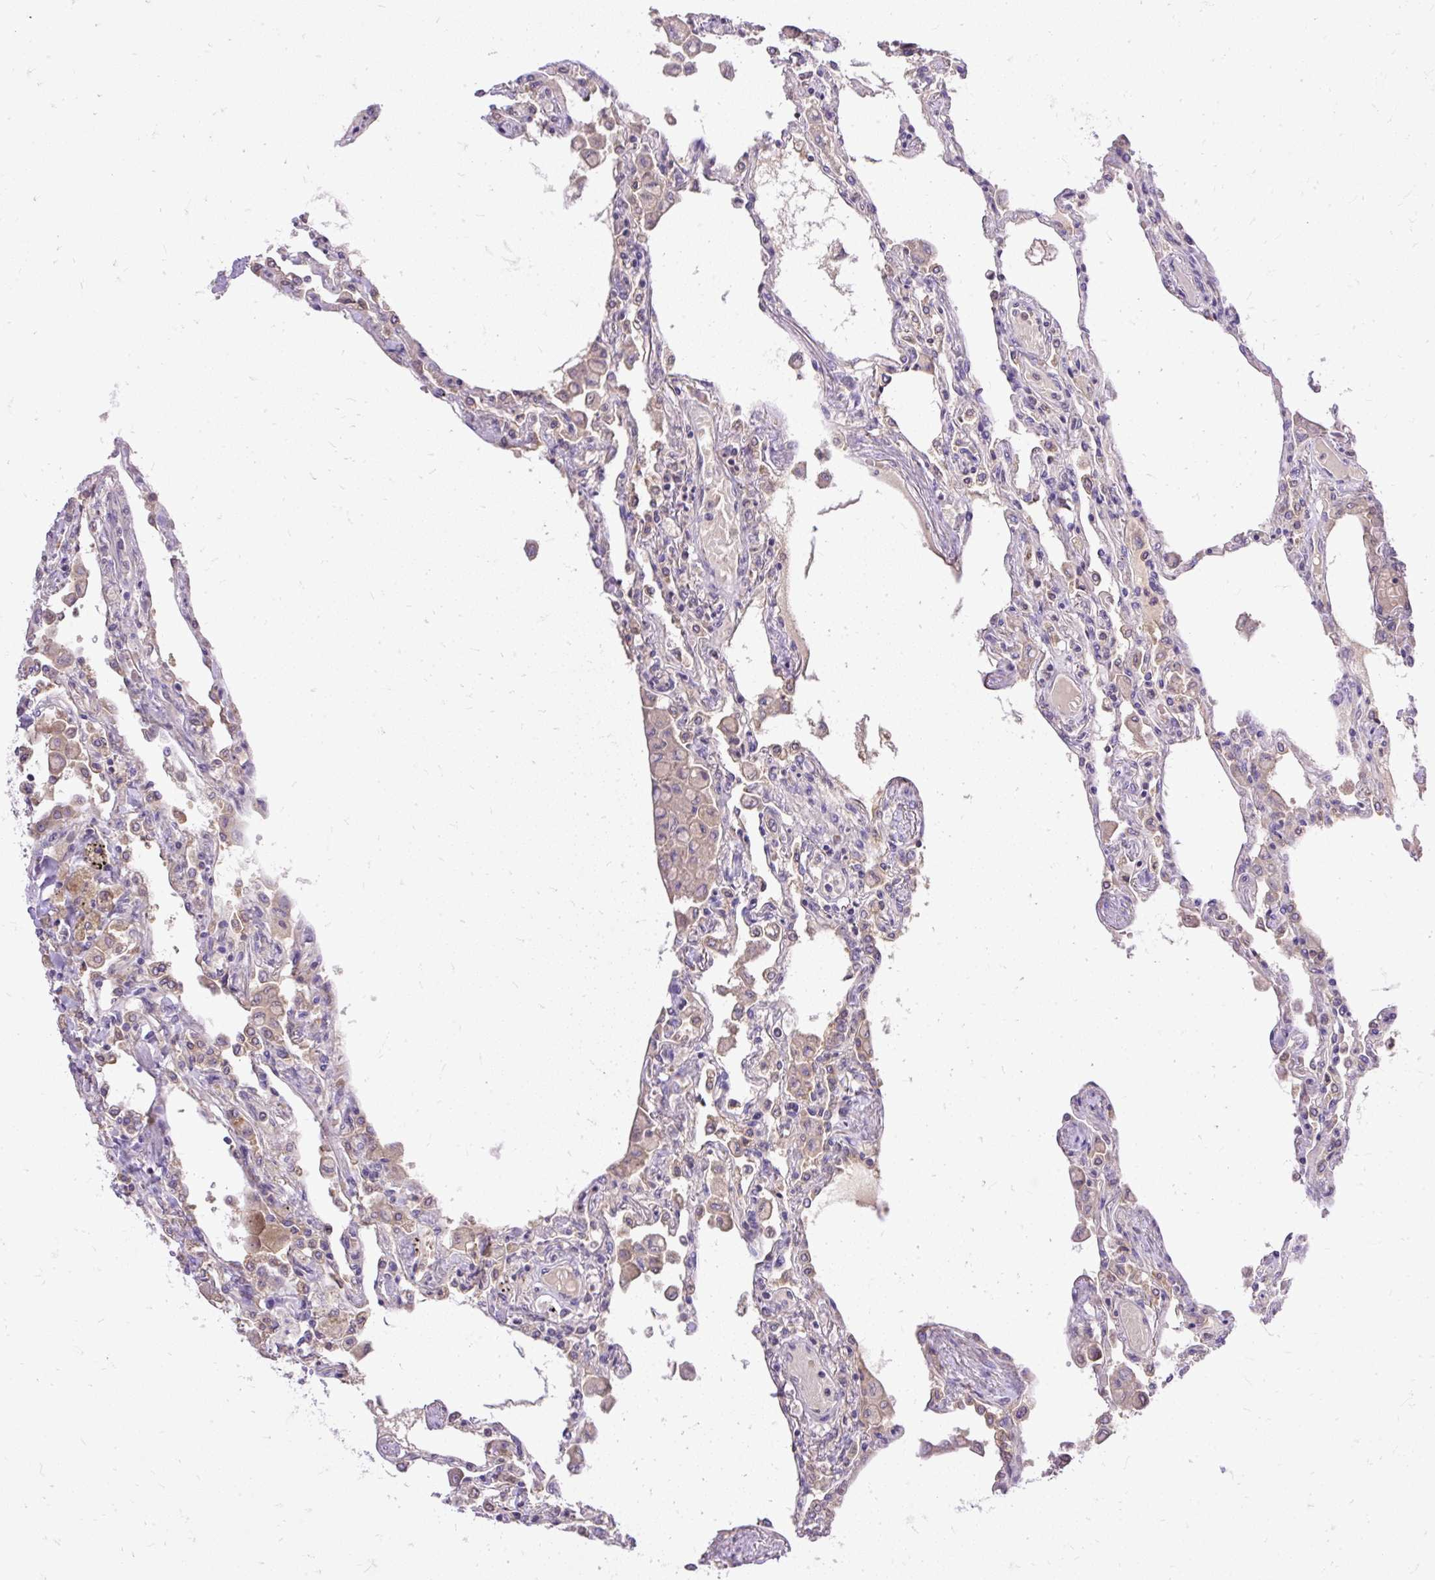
{"staining": {"intensity": "negative", "quantity": "none", "location": "none"}, "tissue": "lung", "cell_type": "Alveolar cells", "image_type": "normal", "snomed": [{"axis": "morphology", "description": "Normal tissue, NOS"}, {"axis": "topography", "description": "Bronchus"}, {"axis": "topography", "description": "Lung"}], "caption": "An image of human lung is negative for staining in alveolar cells. Brightfield microscopy of IHC stained with DAB (brown) and hematoxylin (blue), captured at high magnification.", "gene": "SEC63", "patient": {"sex": "female", "age": 49}}